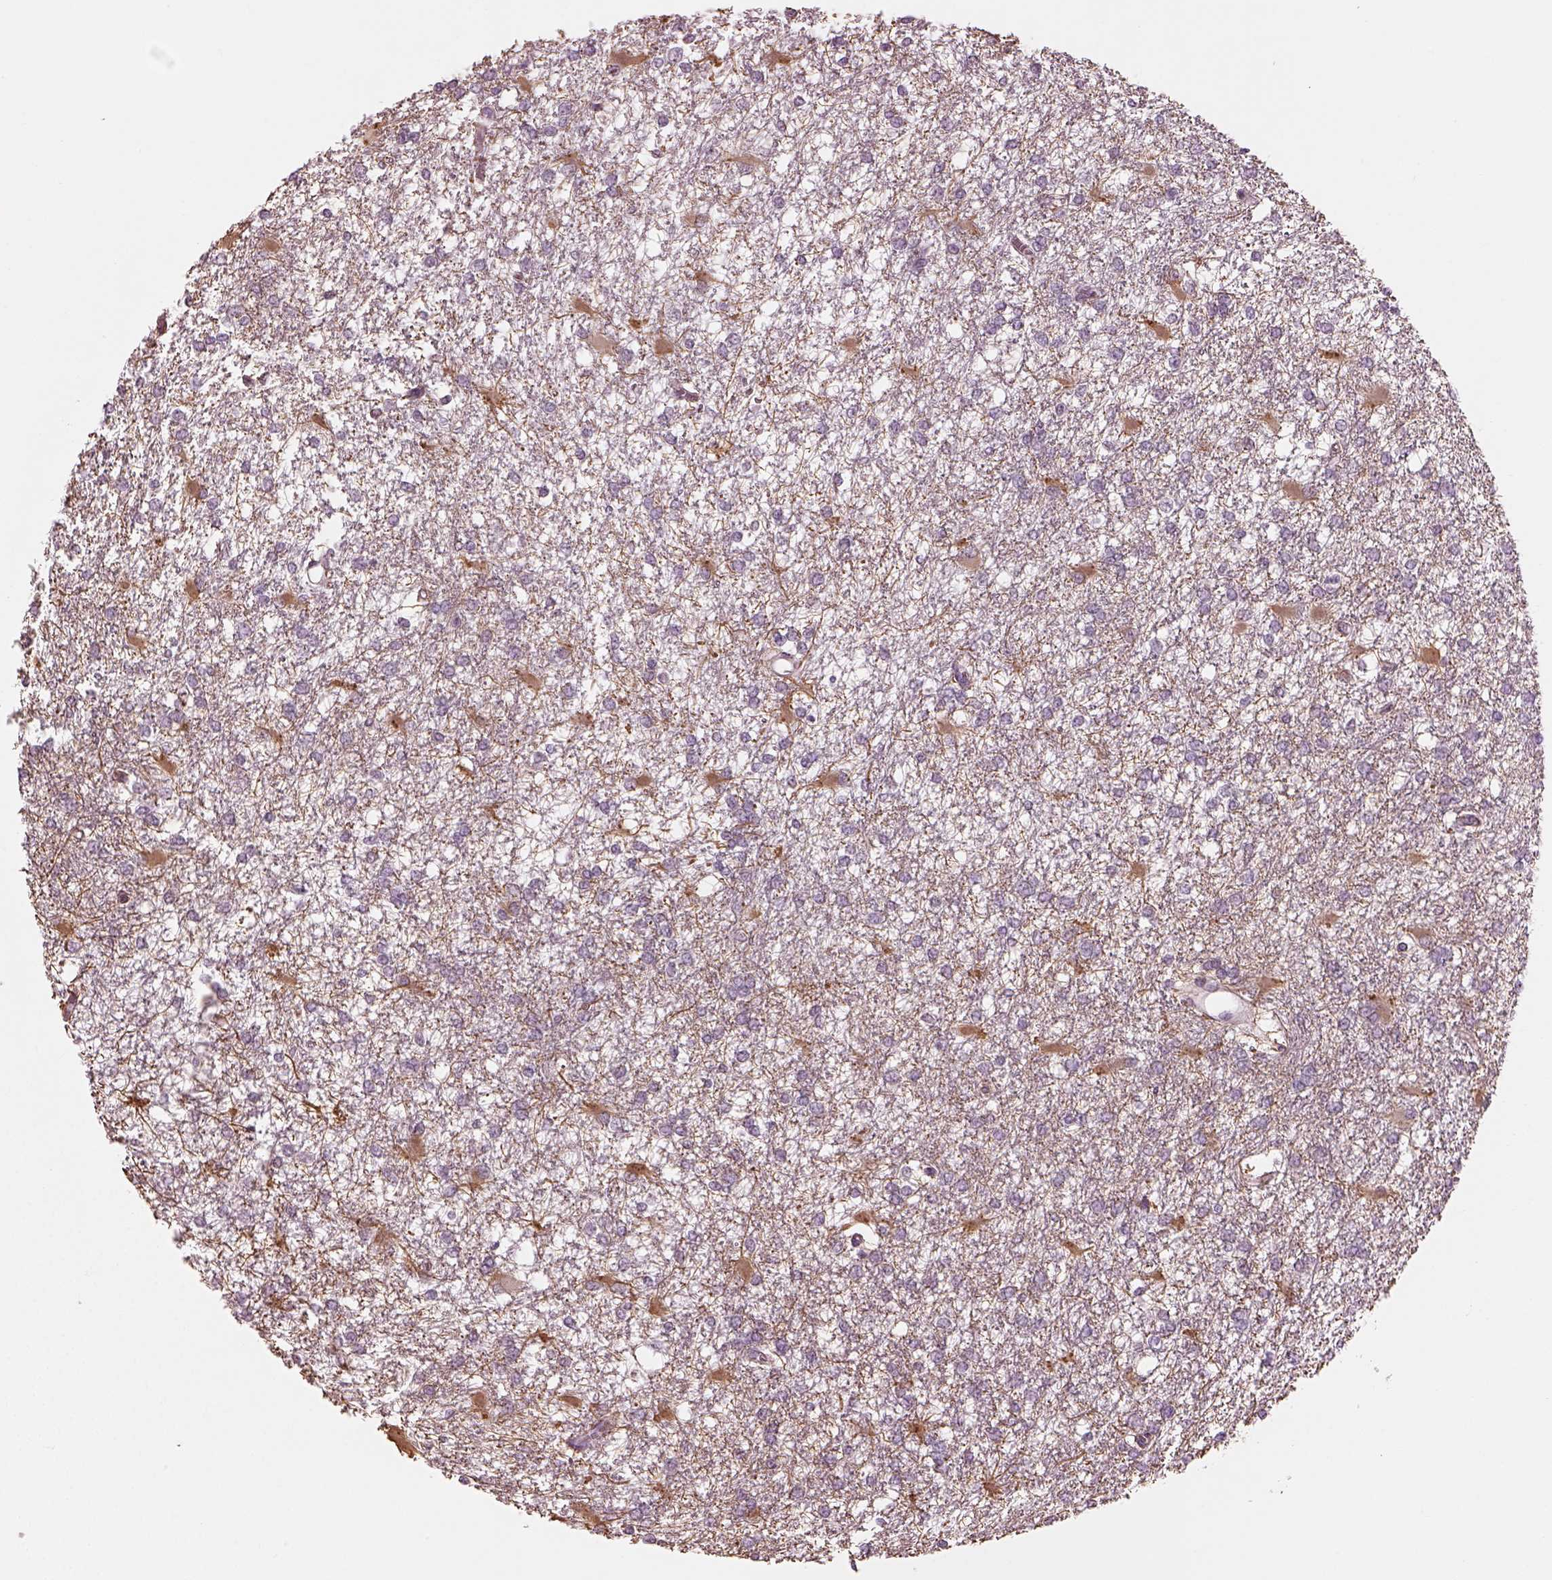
{"staining": {"intensity": "negative", "quantity": "none", "location": "none"}, "tissue": "glioma", "cell_type": "Tumor cells", "image_type": "cancer", "snomed": [{"axis": "morphology", "description": "Glioma, malignant, High grade"}, {"axis": "topography", "description": "Cerebral cortex"}], "caption": "IHC histopathology image of neoplastic tissue: human malignant glioma (high-grade) stained with DAB displays no significant protein expression in tumor cells.", "gene": "MIA", "patient": {"sex": "male", "age": 79}}